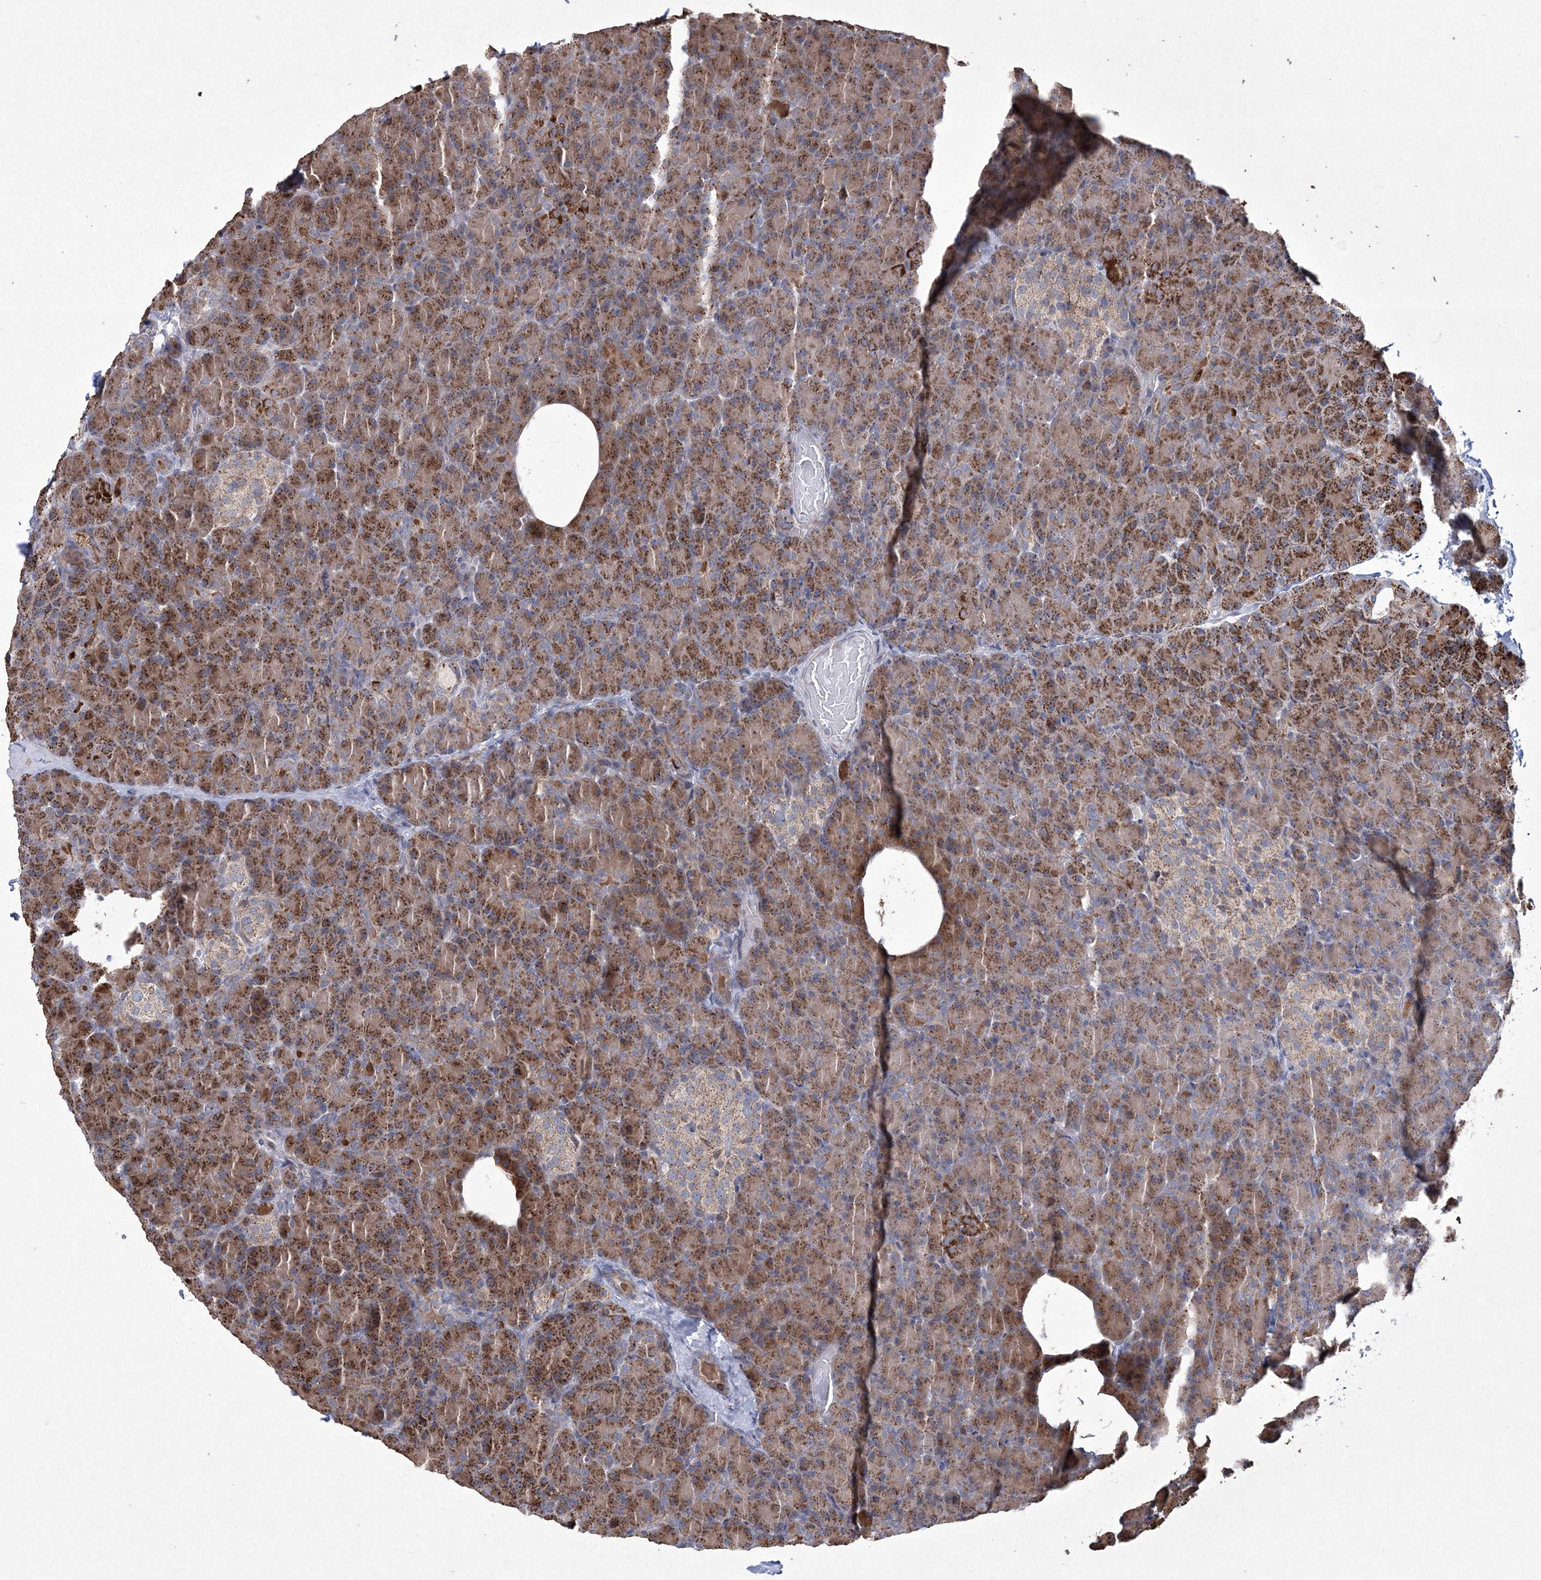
{"staining": {"intensity": "strong", "quantity": ">75%", "location": "cytoplasmic/membranous"}, "tissue": "pancreas", "cell_type": "Exocrine glandular cells", "image_type": "normal", "snomed": [{"axis": "morphology", "description": "Normal tissue, NOS"}, {"axis": "topography", "description": "Pancreas"}], "caption": "Pancreas stained with DAB (3,3'-diaminobenzidine) immunohistochemistry displays high levels of strong cytoplasmic/membranous positivity in about >75% of exocrine glandular cells. The protein of interest is shown in brown color, while the nuclei are stained blue.", "gene": "CES4A", "patient": {"sex": "female", "age": 43}}